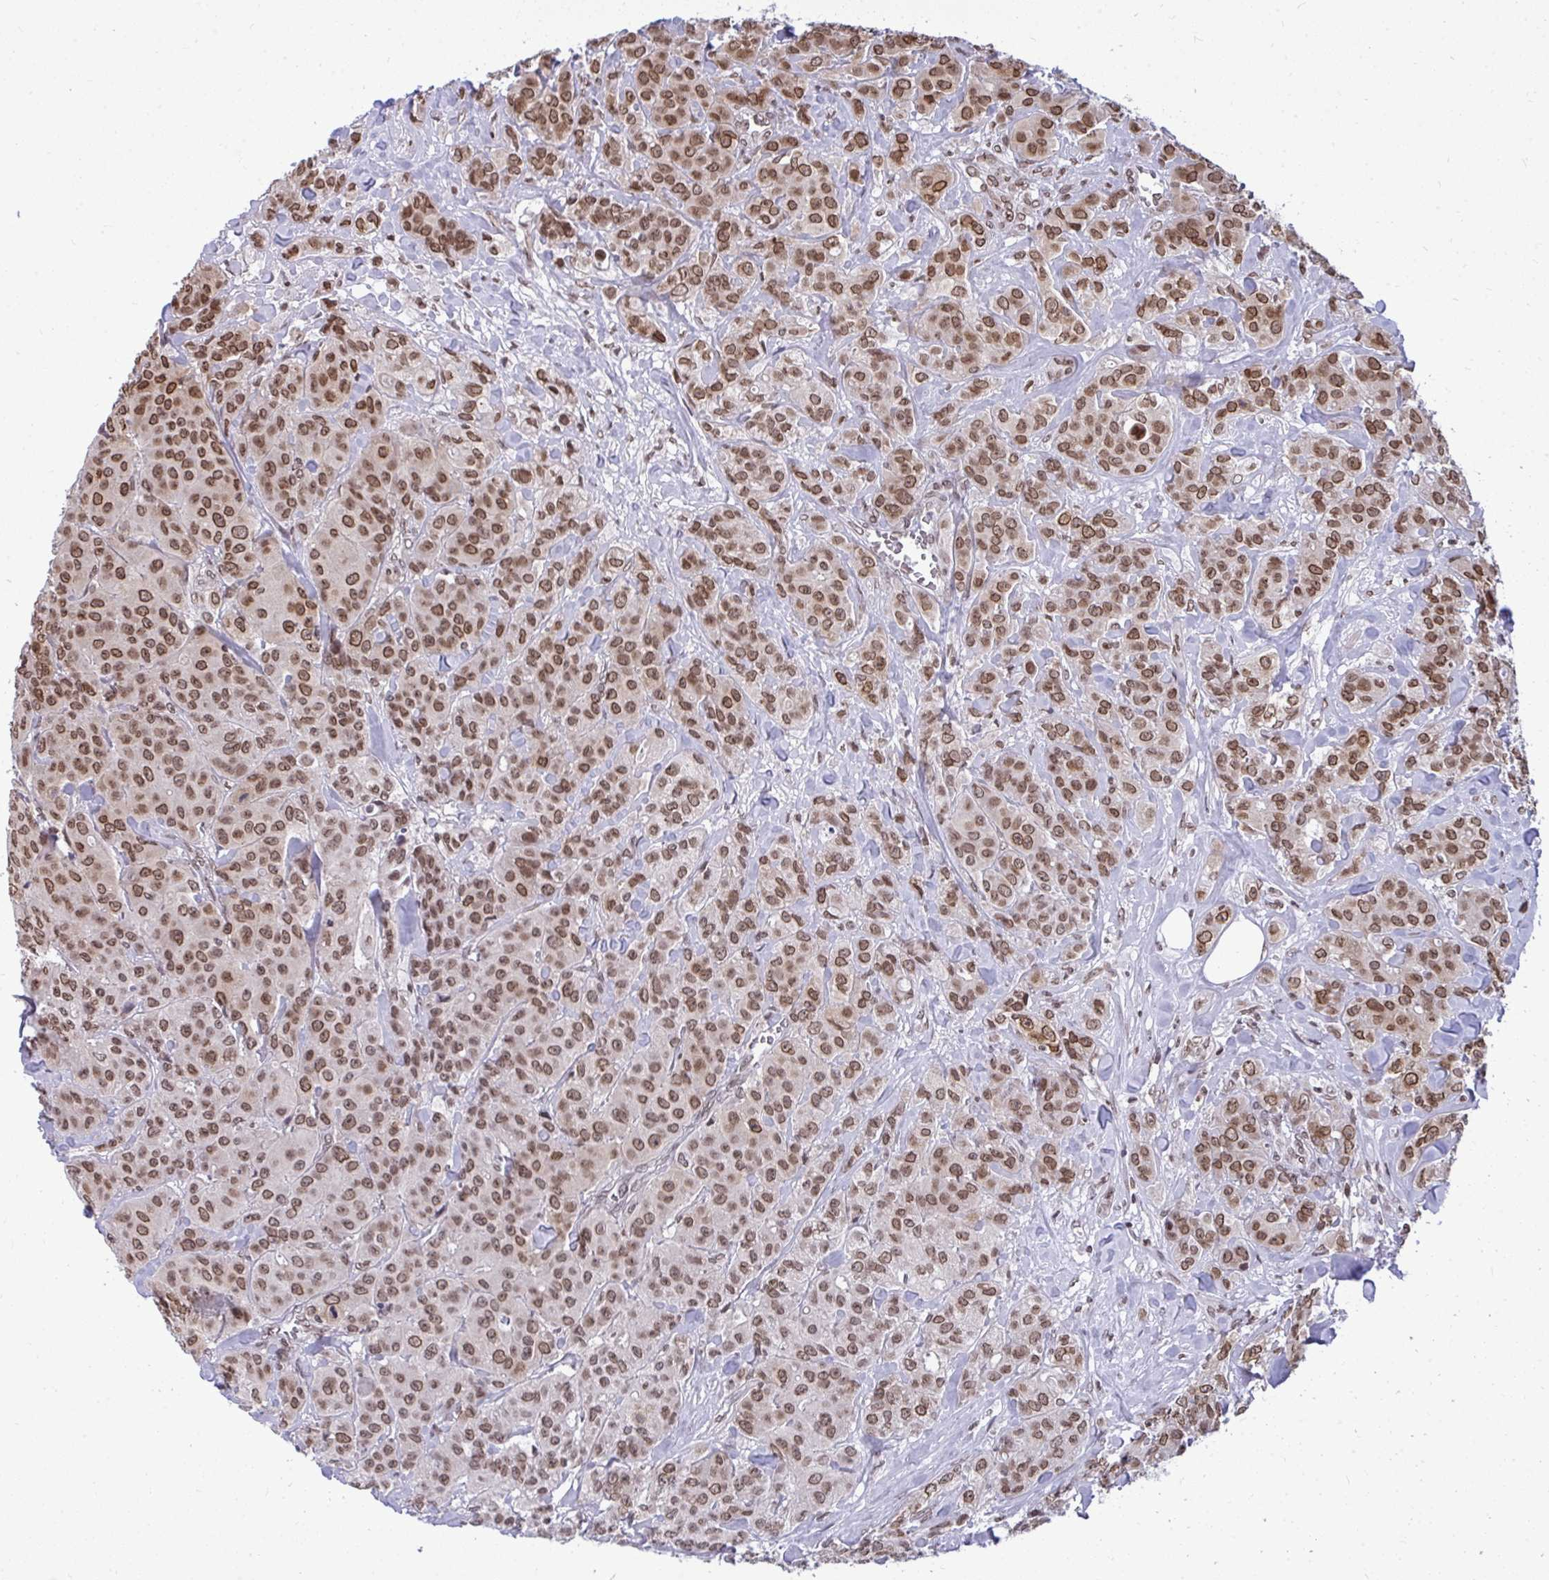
{"staining": {"intensity": "moderate", "quantity": ">75%", "location": "cytoplasmic/membranous,nuclear"}, "tissue": "breast cancer", "cell_type": "Tumor cells", "image_type": "cancer", "snomed": [{"axis": "morphology", "description": "Normal tissue, NOS"}, {"axis": "morphology", "description": "Duct carcinoma"}, {"axis": "topography", "description": "Breast"}], "caption": "Protein expression analysis of human breast invasive ductal carcinoma reveals moderate cytoplasmic/membranous and nuclear expression in approximately >75% of tumor cells.", "gene": "JPT1", "patient": {"sex": "female", "age": 43}}